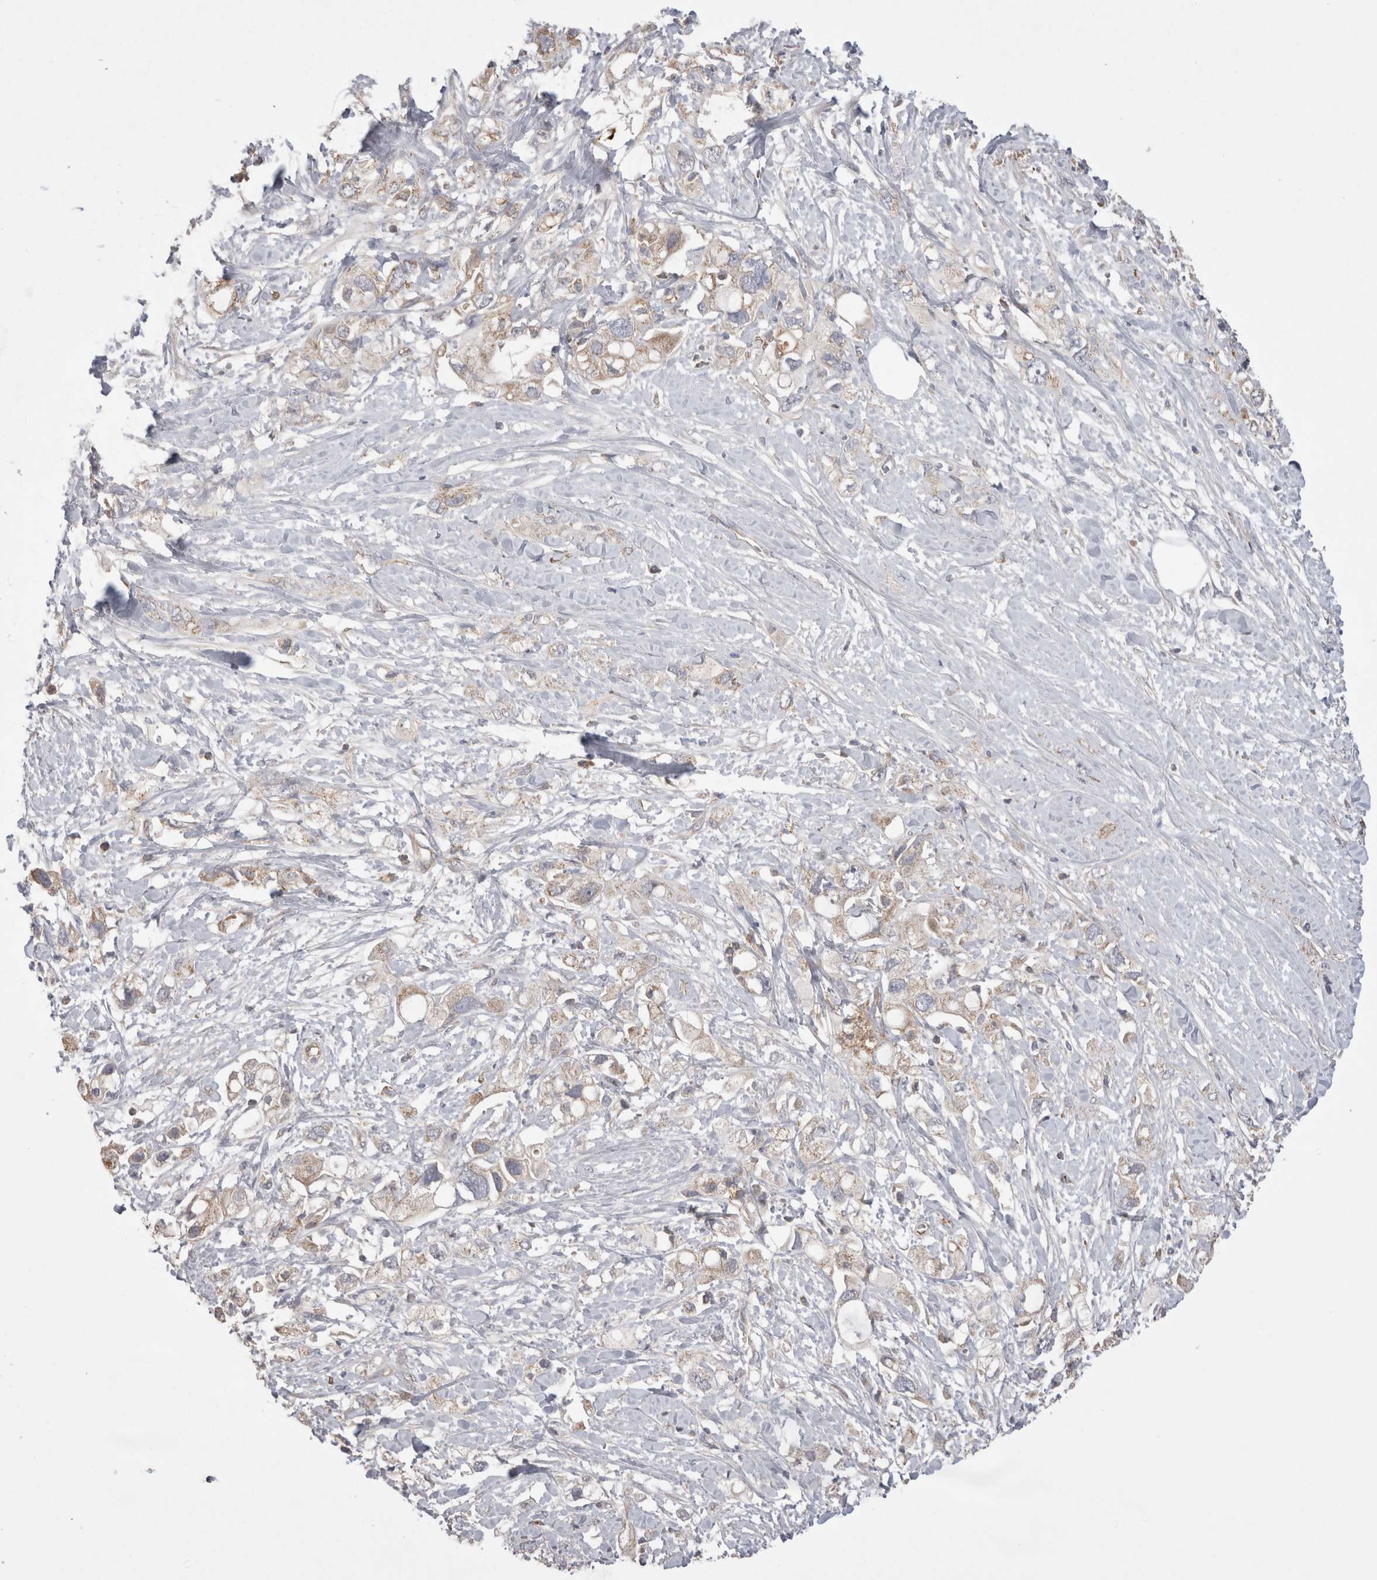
{"staining": {"intensity": "weak", "quantity": "<25%", "location": "cytoplasmic/membranous"}, "tissue": "pancreatic cancer", "cell_type": "Tumor cells", "image_type": "cancer", "snomed": [{"axis": "morphology", "description": "Adenocarcinoma, NOS"}, {"axis": "topography", "description": "Pancreas"}], "caption": "High magnification brightfield microscopy of pancreatic cancer (adenocarcinoma) stained with DAB (3,3'-diaminobenzidine) (brown) and counterstained with hematoxylin (blue): tumor cells show no significant expression.", "gene": "DARS2", "patient": {"sex": "female", "age": 56}}